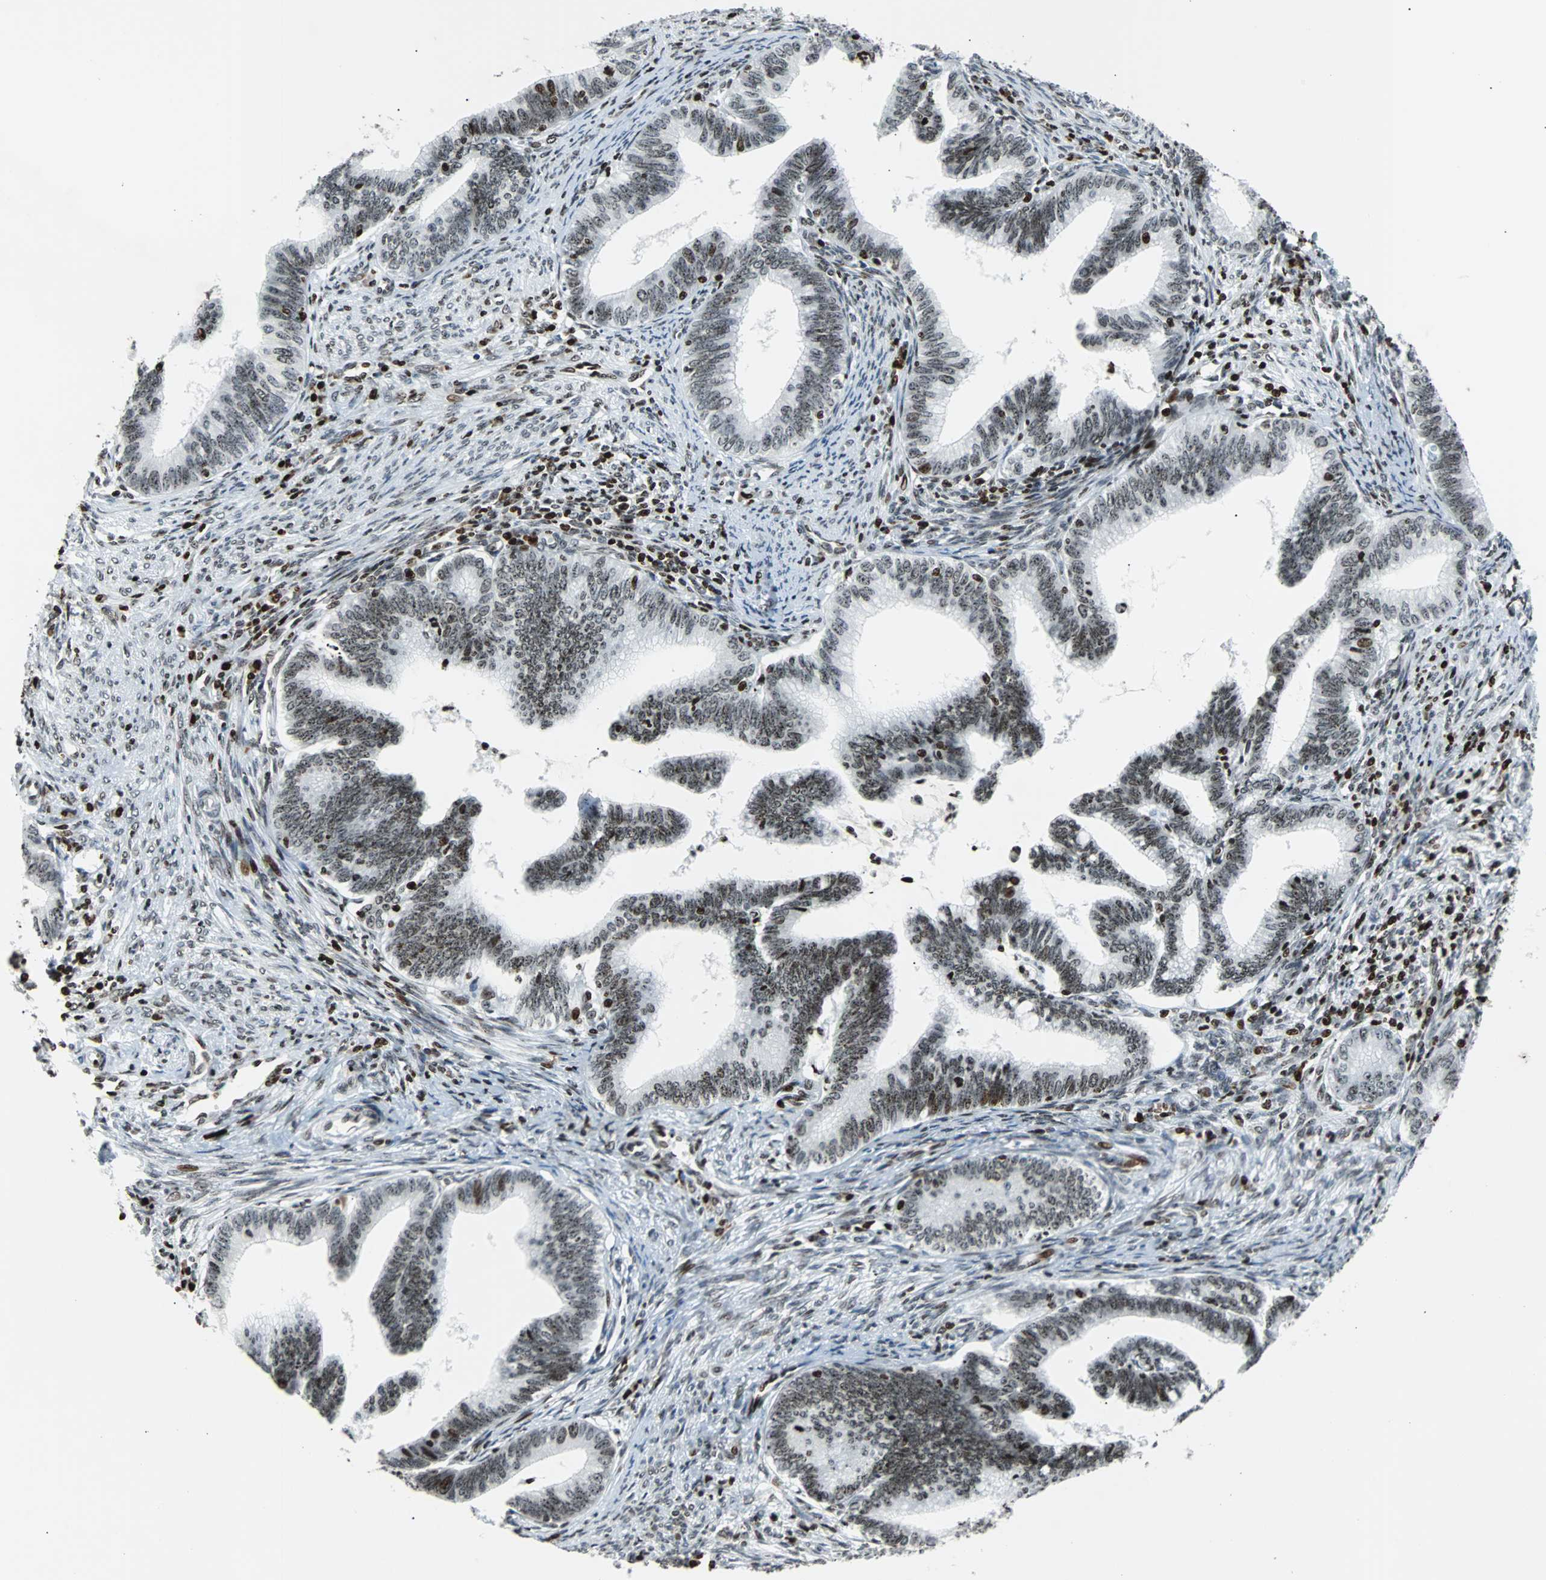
{"staining": {"intensity": "moderate", "quantity": "25%-75%", "location": "nuclear"}, "tissue": "cervical cancer", "cell_type": "Tumor cells", "image_type": "cancer", "snomed": [{"axis": "morphology", "description": "Adenocarcinoma, NOS"}, {"axis": "topography", "description": "Cervix"}], "caption": "DAB immunohistochemical staining of cervical adenocarcinoma displays moderate nuclear protein expression in approximately 25%-75% of tumor cells.", "gene": "ZNF131", "patient": {"sex": "female", "age": 36}}